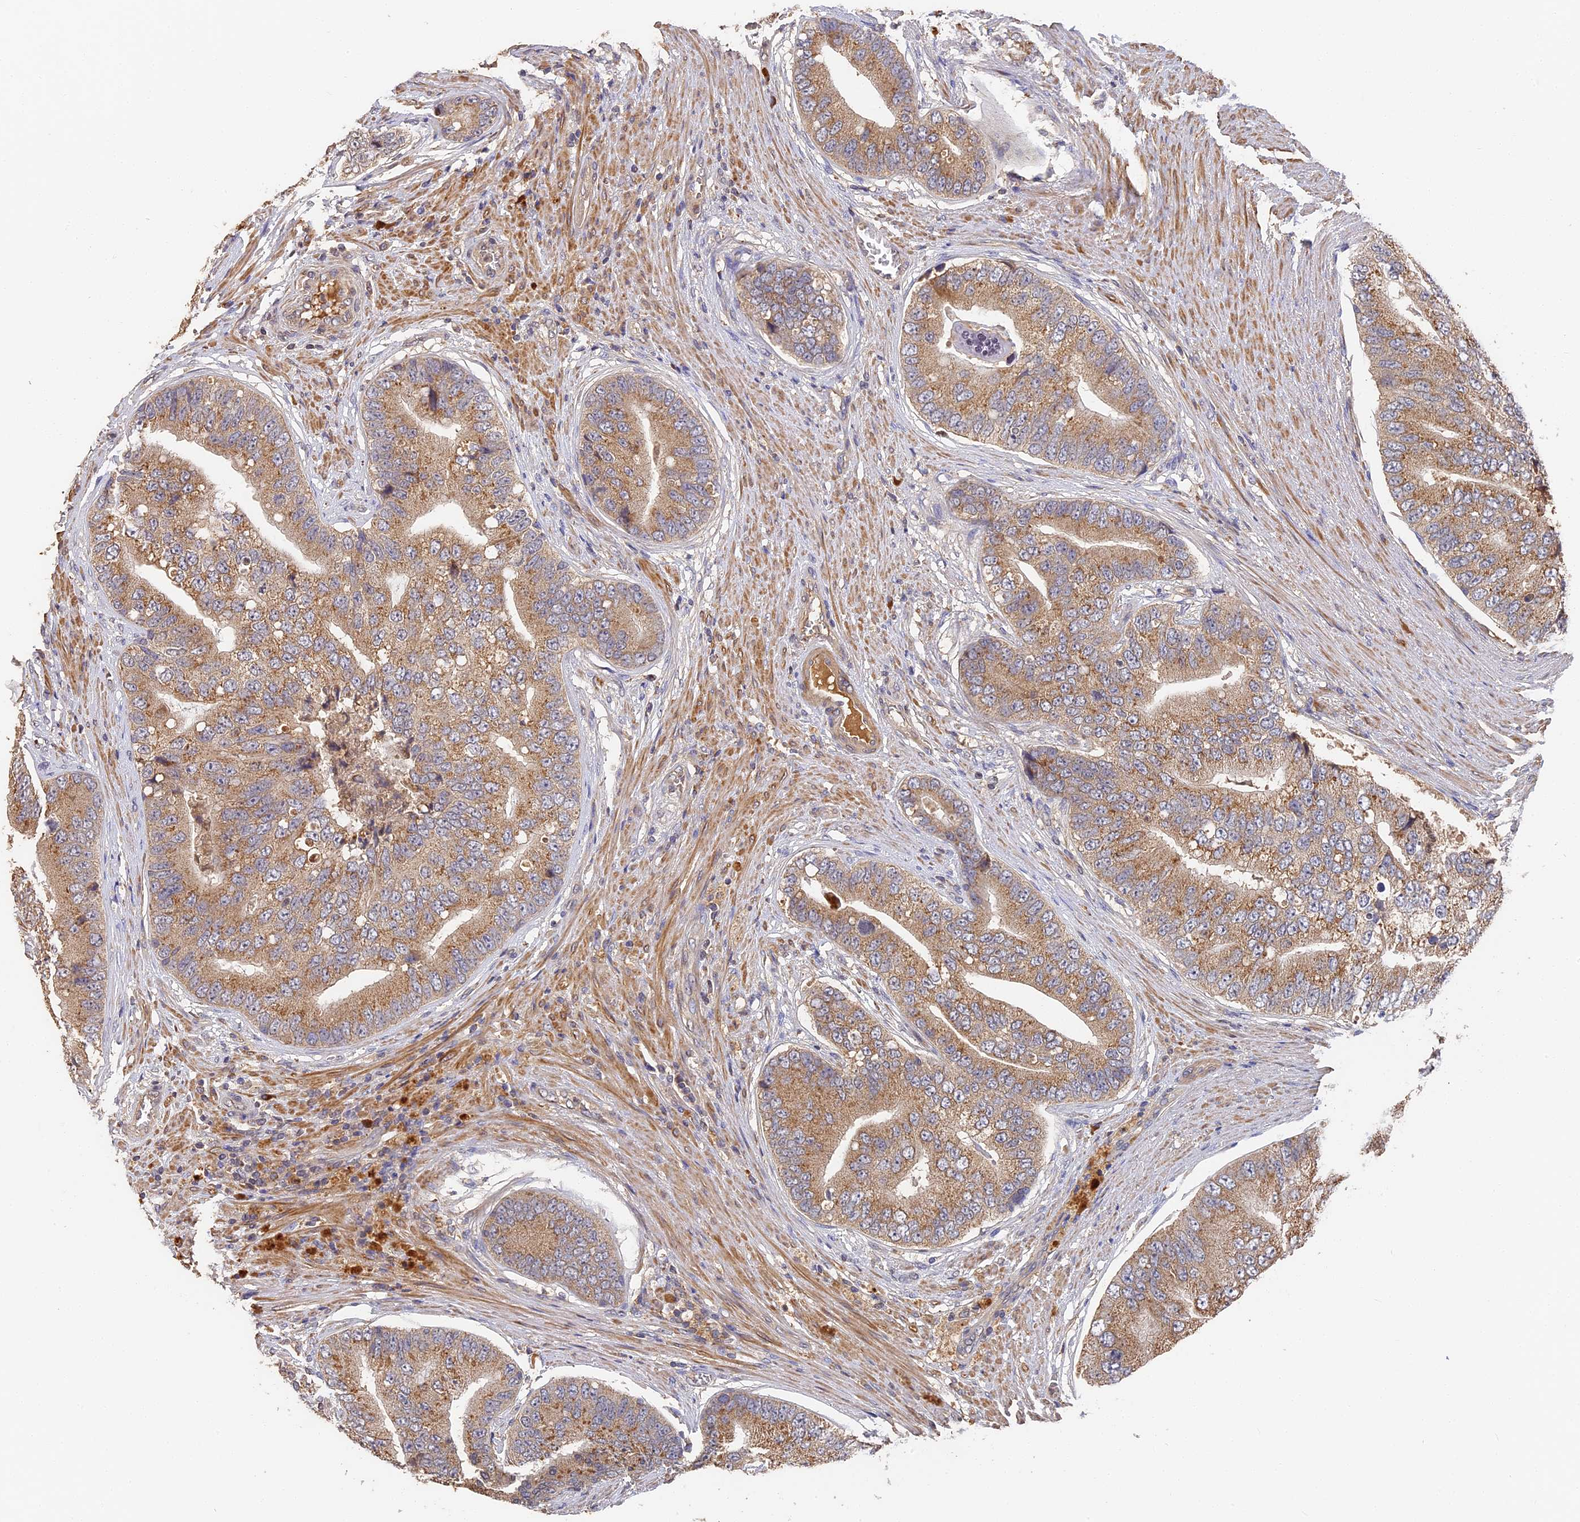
{"staining": {"intensity": "moderate", "quantity": ">75%", "location": "cytoplasmic/membranous"}, "tissue": "prostate cancer", "cell_type": "Tumor cells", "image_type": "cancer", "snomed": [{"axis": "morphology", "description": "Adenocarcinoma, High grade"}, {"axis": "topography", "description": "Prostate"}], "caption": "Moderate cytoplasmic/membranous positivity is seen in about >75% of tumor cells in adenocarcinoma (high-grade) (prostate).", "gene": "DHRS11", "patient": {"sex": "male", "age": 70}}